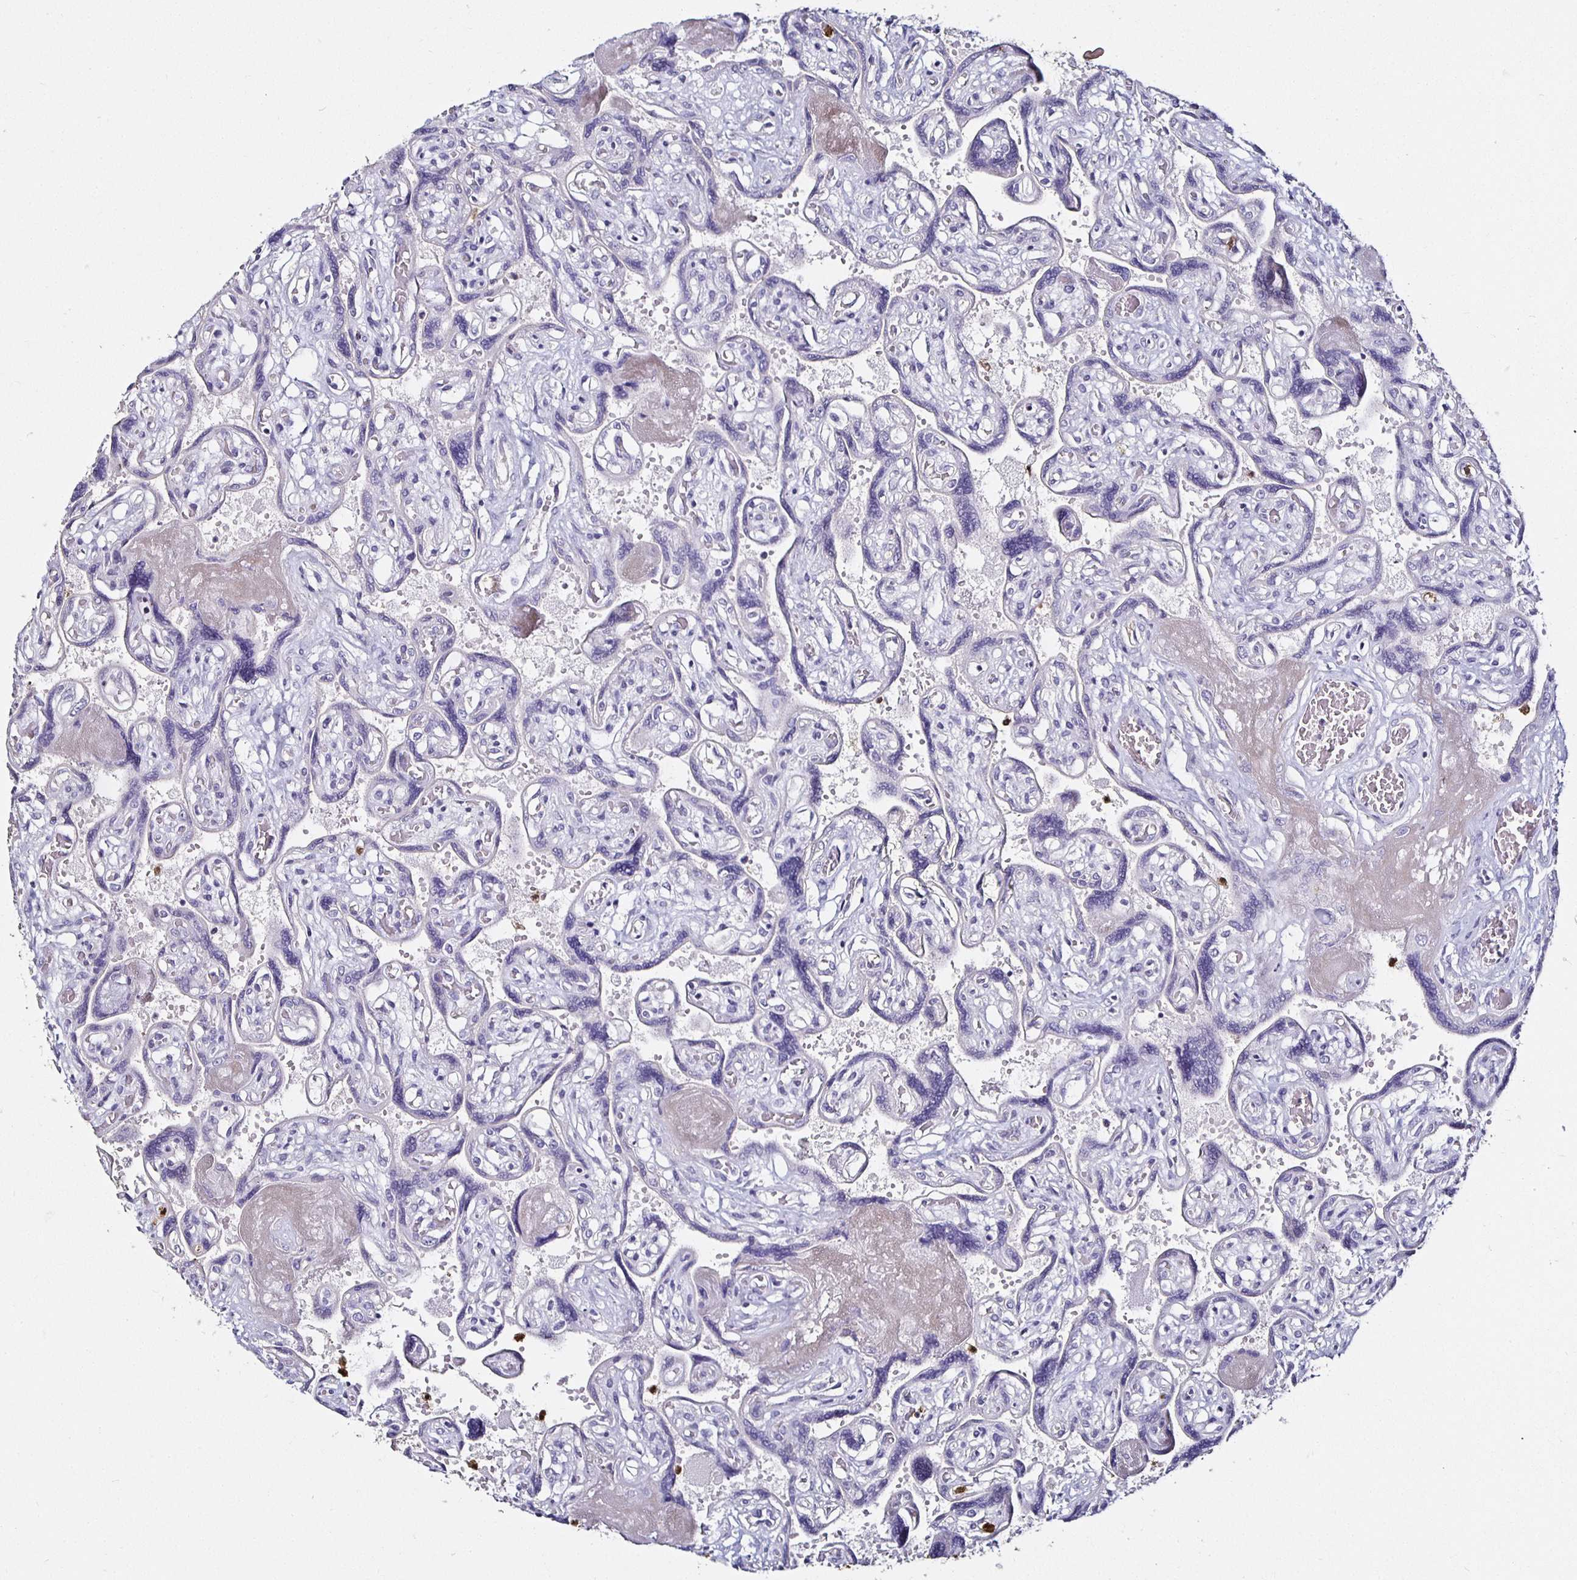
{"staining": {"intensity": "negative", "quantity": "none", "location": "none"}, "tissue": "placenta", "cell_type": "Decidual cells", "image_type": "normal", "snomed": [{"axis": "morphology", "description": "Normal tissue, NOS"}, {"axis": "topography", "description": "Placenta"}], "caption": "The image displays no significant expression in decidual cells of placenta. (Stains: DAB (3,3'-diaminobenzidine) IHC with hematoxylin counter stain, Microscopy: brightfield microscopy at high magnification).", "gene": "TLR4", "patient": {"sex": "female", "age": 32}}